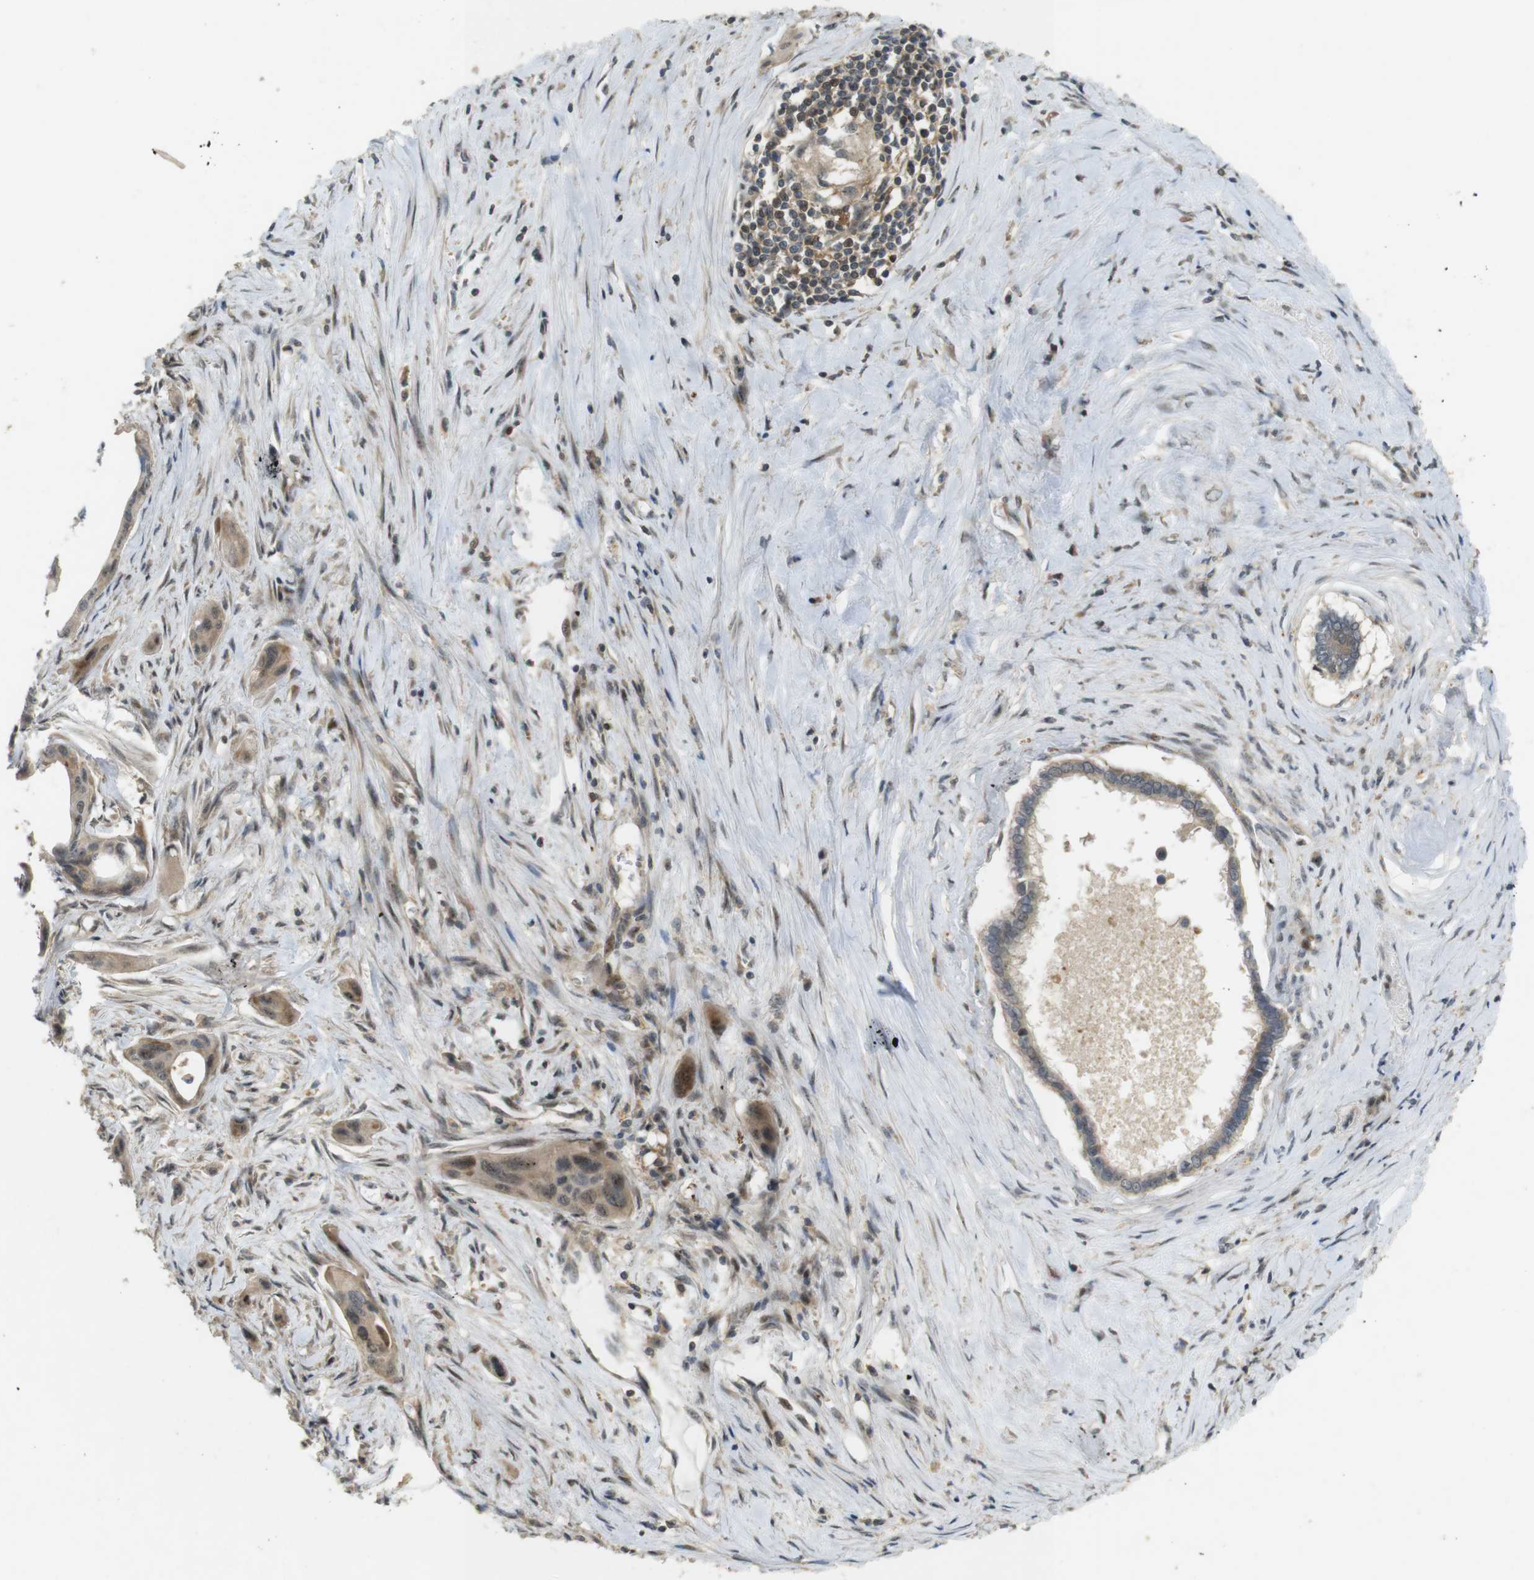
{"staining": {"intensity": "moderate", "quantity": ">75%", "location": "cytoplasmic/membranous"}, "tissue": "pancreatic cancer", "cell_type": "Tumor cells", "image_type": "cancer", "snomed": [{"axis": "morphology", "description": "Adenocarcinoma, NOS"}, {"axis": "topography", "description": "Pancreas"}], "caption": "Adenocarcinoma (pancreatic) was stained to show a protein in brown. There is medium levels of moderate cytoplasmic/membranous staining in about >75% of tumor cells.", "gene": "TMX3", "patient": {"sex": "male", "age": 73}}